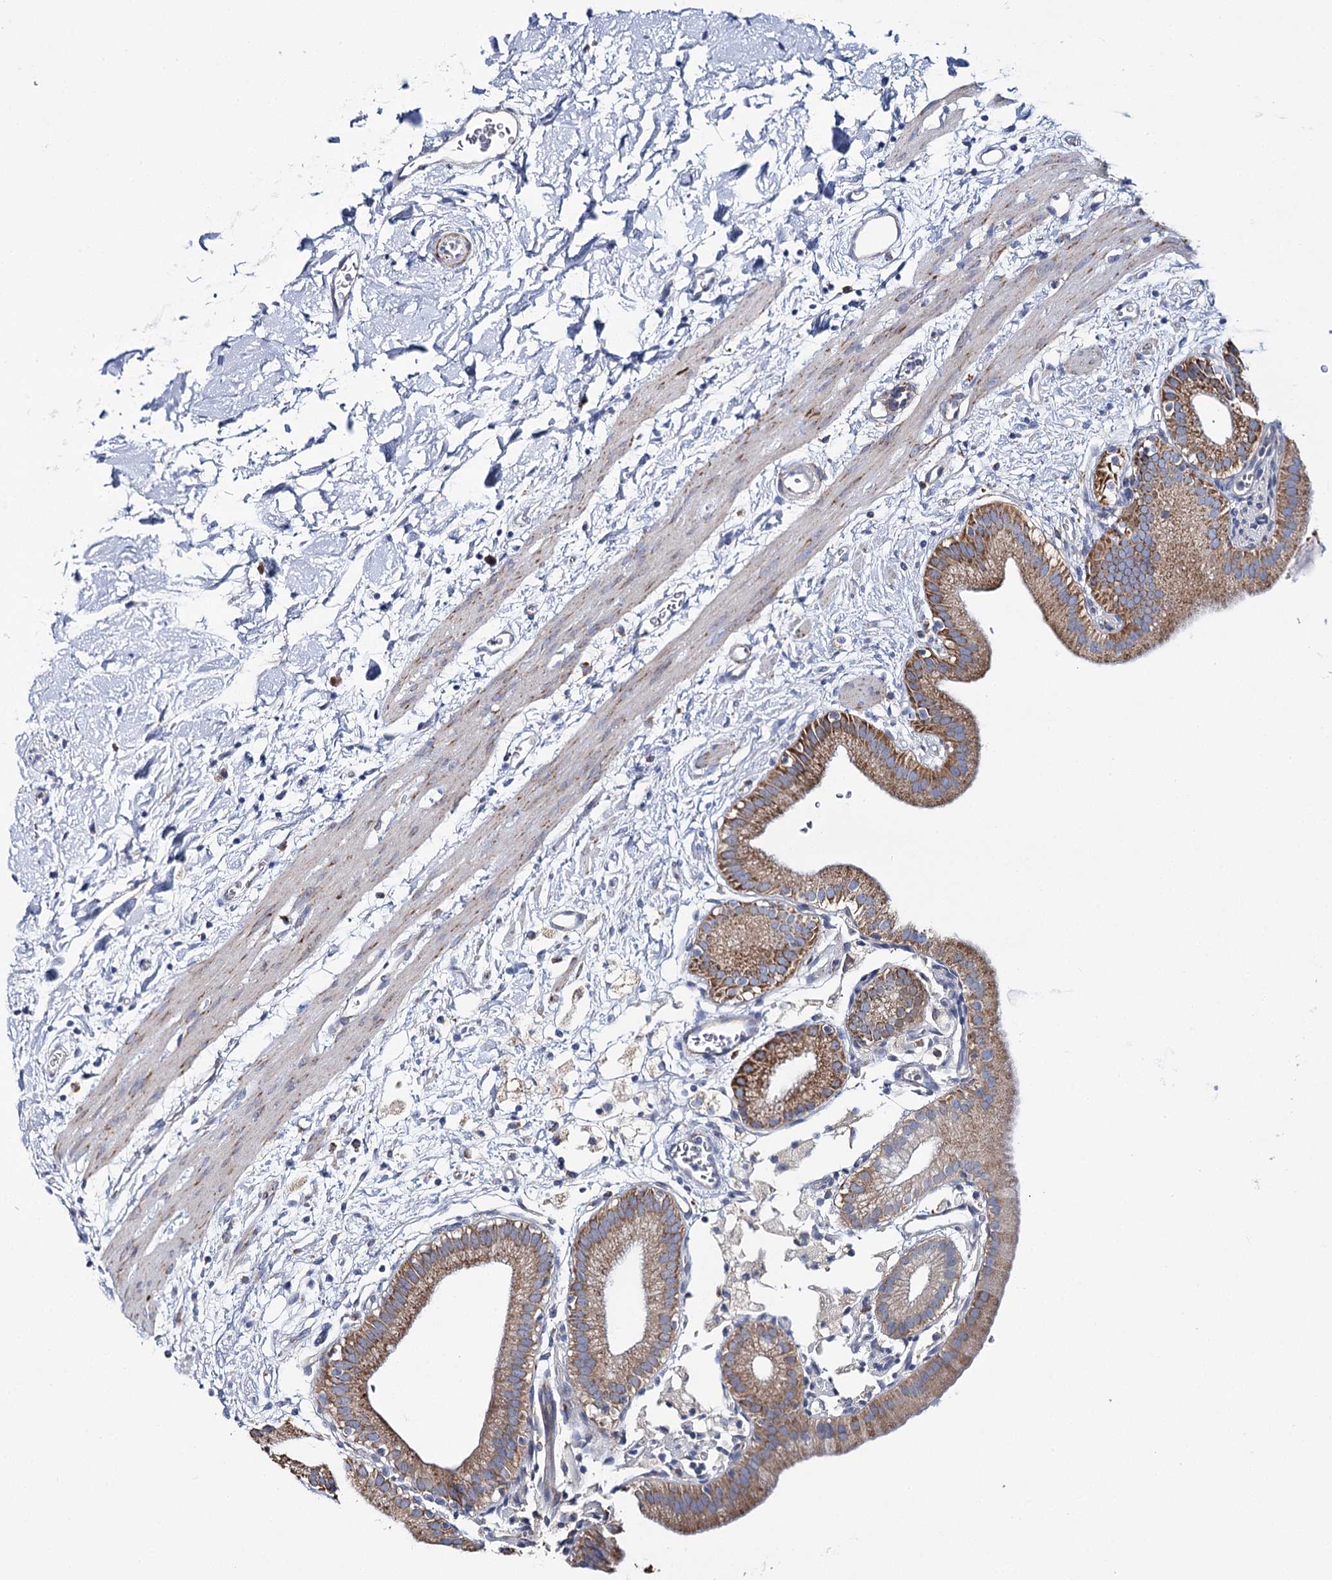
{"staining": {"intensity": "moderate", "quantity": ">75%", "location": "cytoplasmic/membranous"}, "tissue": "gallbladder", "cell_type": "Glandular cells", "image_type": "normal", "snomed": [{"axis": "morphology", "description": "Normal tissue, NOS"}, {"axis": "topography", "description": "Gallbladder"}], "caption": "A high-resolution image shows immunohistochemistry staining of normal gallbladder, which demonstrates moderate cytoplasmic/membranous positivity in about >75% of glandular cells. Using DAB (brown) and hematoxylin (blue) stains, captured at high magnification using brightfield microscopy.", "gene": "THUMPD3", "patient": {"sex": "male", "age": 55}}